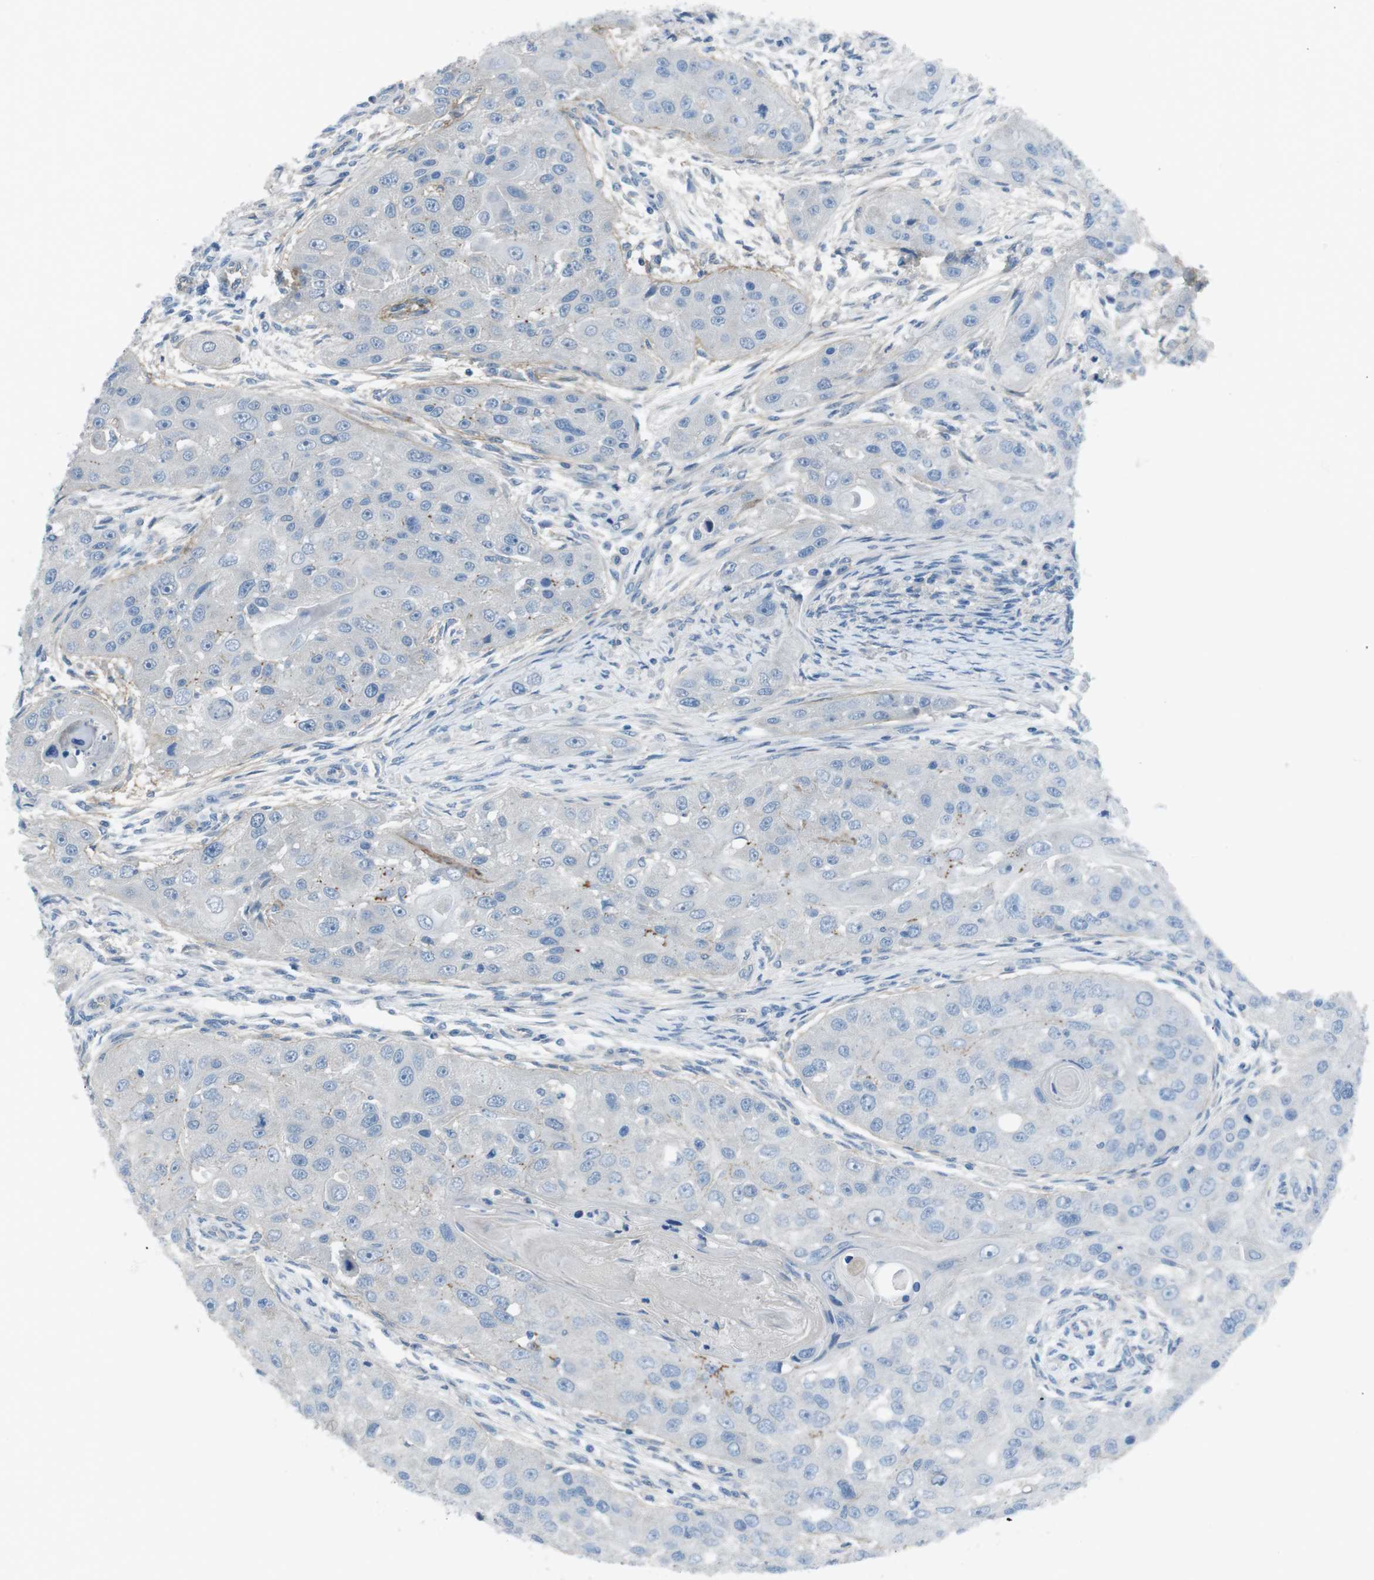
{"staining": {"intensity": "negative", "quantity": "none", "location": "none"}, "tissue": "head and neck cancer", "cell_type": "Tumor cells", "image_type": "cancer", "snomed": [{"axis": "morphology", "description": "Normal tissue, NOS"}, {"axis": "morphology", "description": "Squamous cell carcinoma, NOS"}, {"axis": "topography", "description": "Skeletal muscle"}, {"axis": "topography", "description": "Head-Neck"}], "caption": "Immunohistochemistry (IHC) photomicrograph of neoplastic tissue: head and neck cancer (squamous cell carcinoma) stained with DAB (3,3'-diaminobenzidine) displays no significant protein positivity in tumor cells.", "gene": "CYP2C8", "patient": {"sex": "male", "age": 51}}